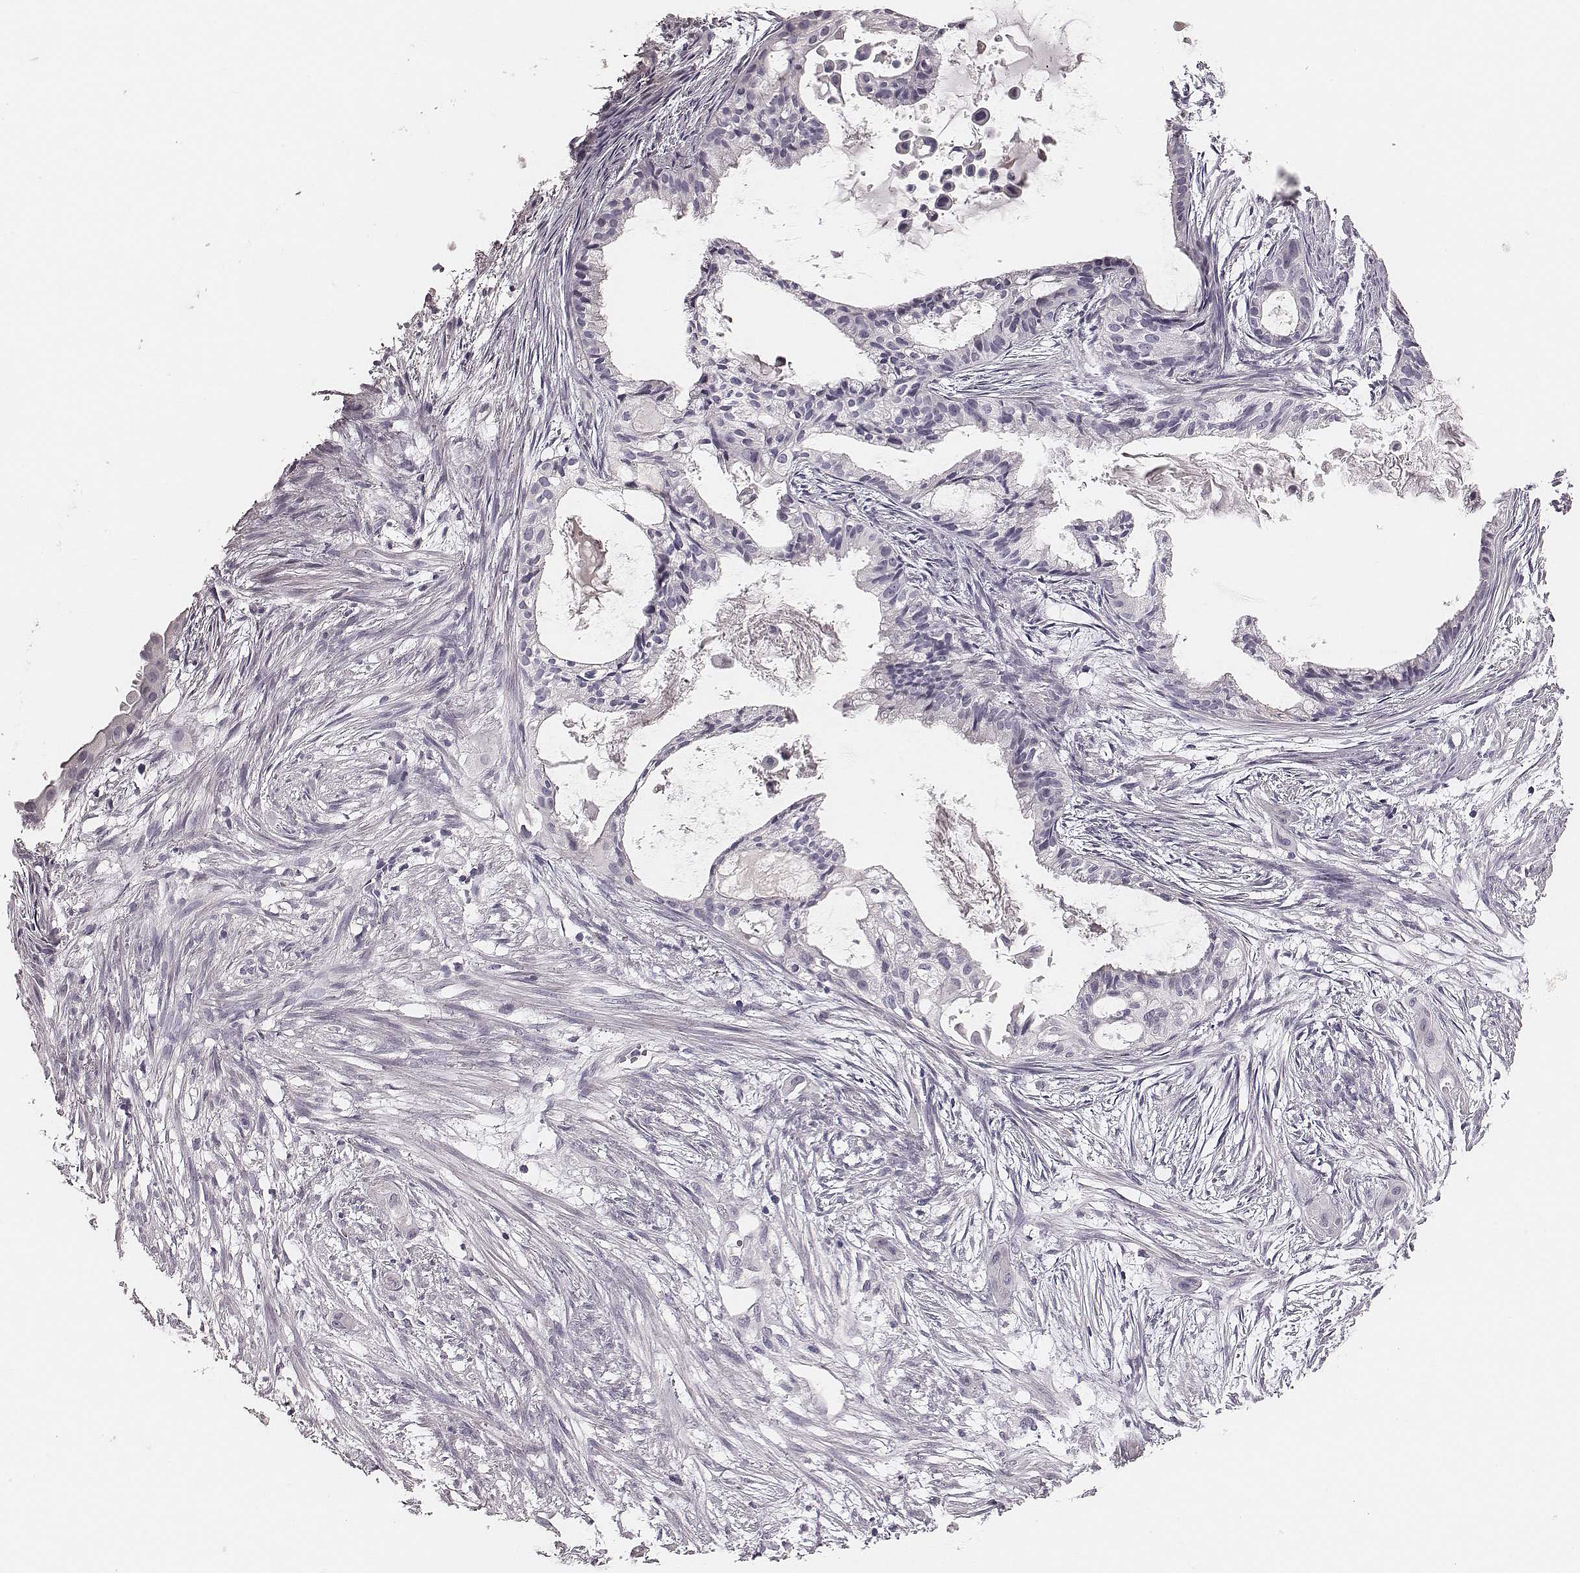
{"staining": {"intensity": "negative", "quantity": "none", "location": "none"}, "tissue": "endometrial cancer", "cell_type": "Tumor cells", "image_type": "cancer", "snomed": [{"axis": "morphology", "description": "Adenocarcinoma, NOS"}, {"axis": "topography", "description": "Endometrium"}], "caption": "Immunohistochemistry of endometrial adenocarcinoma reveals no staining in tumor cells.", "gene": "CSHL1", "patient": {"sex": "female", "age": 86}}